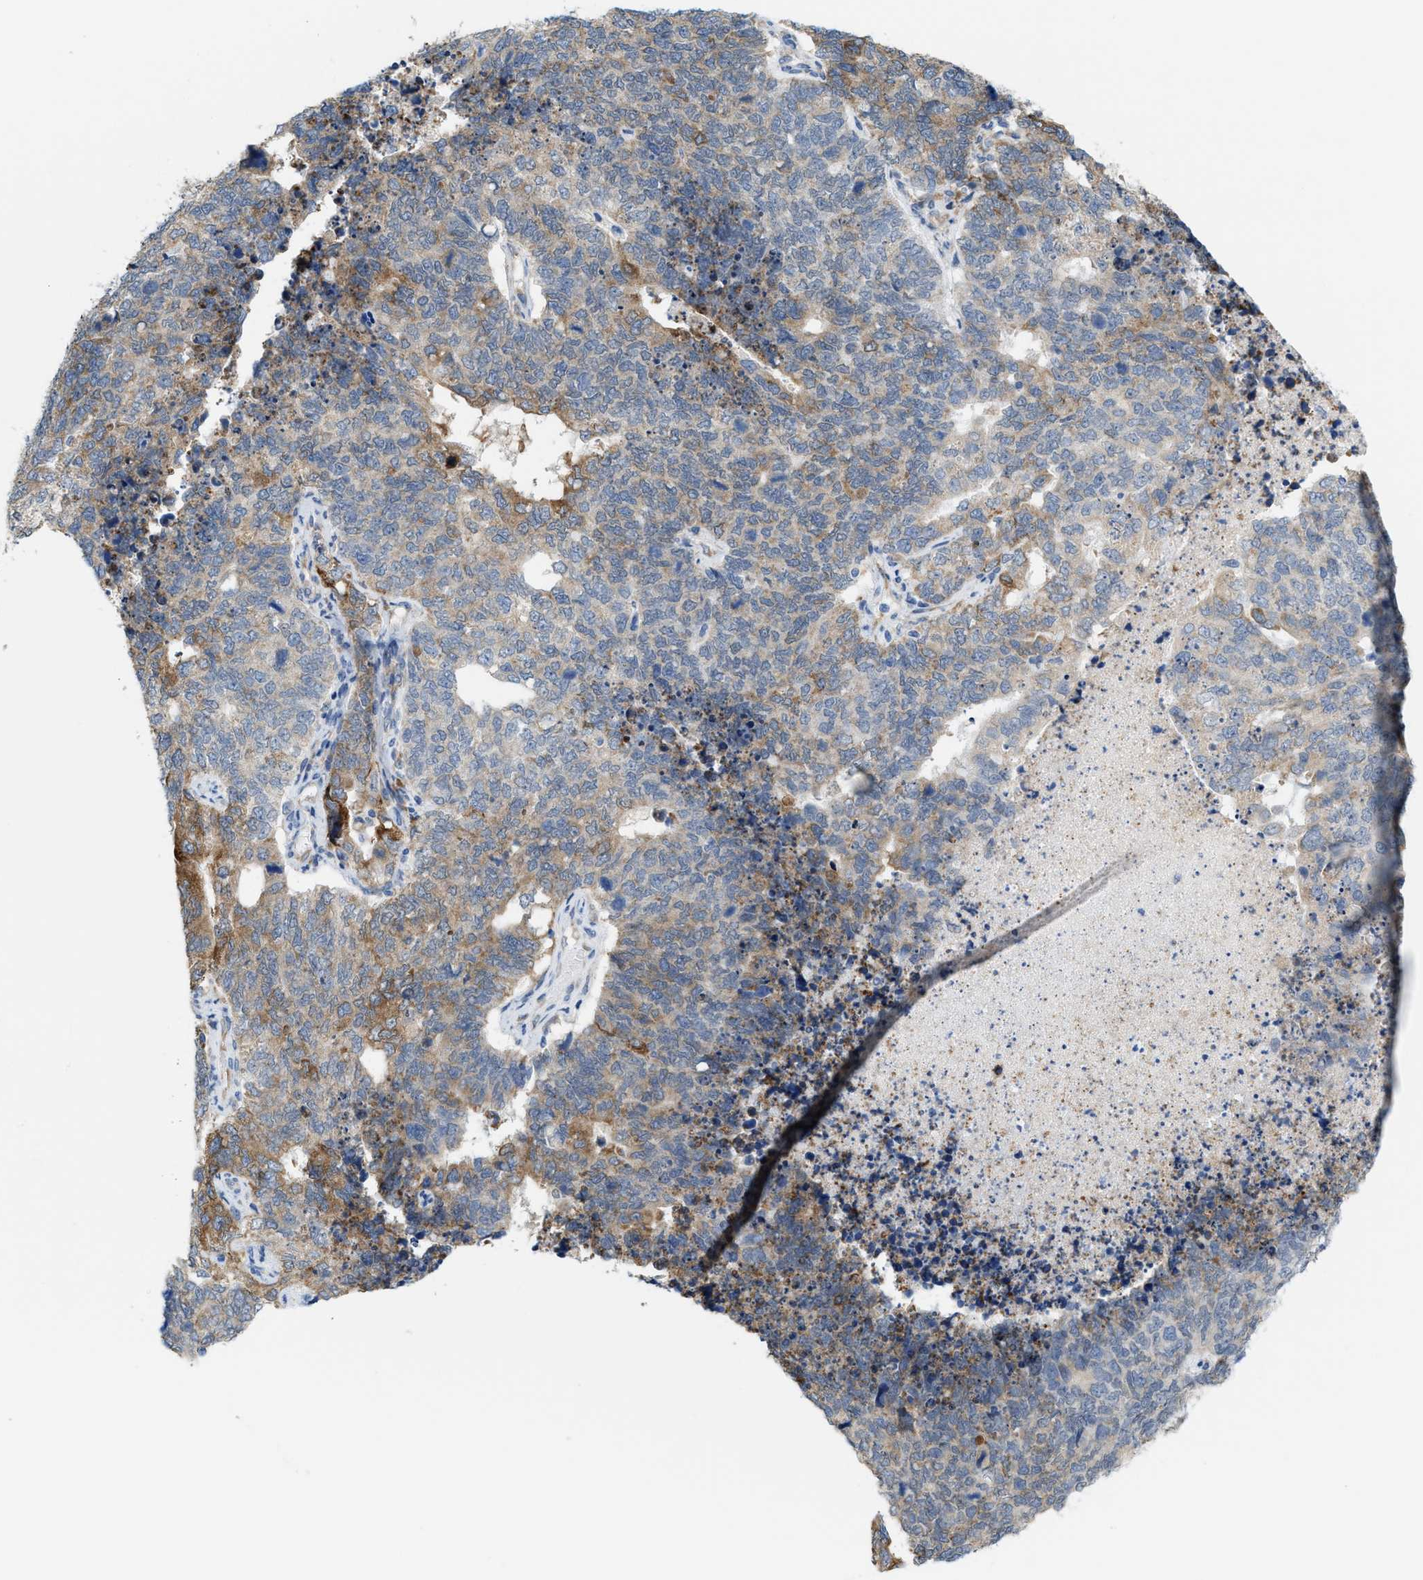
{"staining": {"intensity": "moderate", "quantity": "25%-75%", "location": "cytoplasmic/membranous"}, "tissue": "cervical cancer", "cell_type": "Tumor cells", "image_type": "cancer", "snomed": [{"axis": "morphology", "description": "Squamous cell carcinoma, NOS"}, {"axis": "topography", "description": "Cervix"}], "caption": "Human cervical cancer (squamous cell carcinoma) stained for a protein (brown) exhibits moderate cytoplasmic/membranous positive positivity in approximately 25%-75% of tumor cells.", "gene": "KIFC3", "patient": {"sex": "female", "age": 63}}